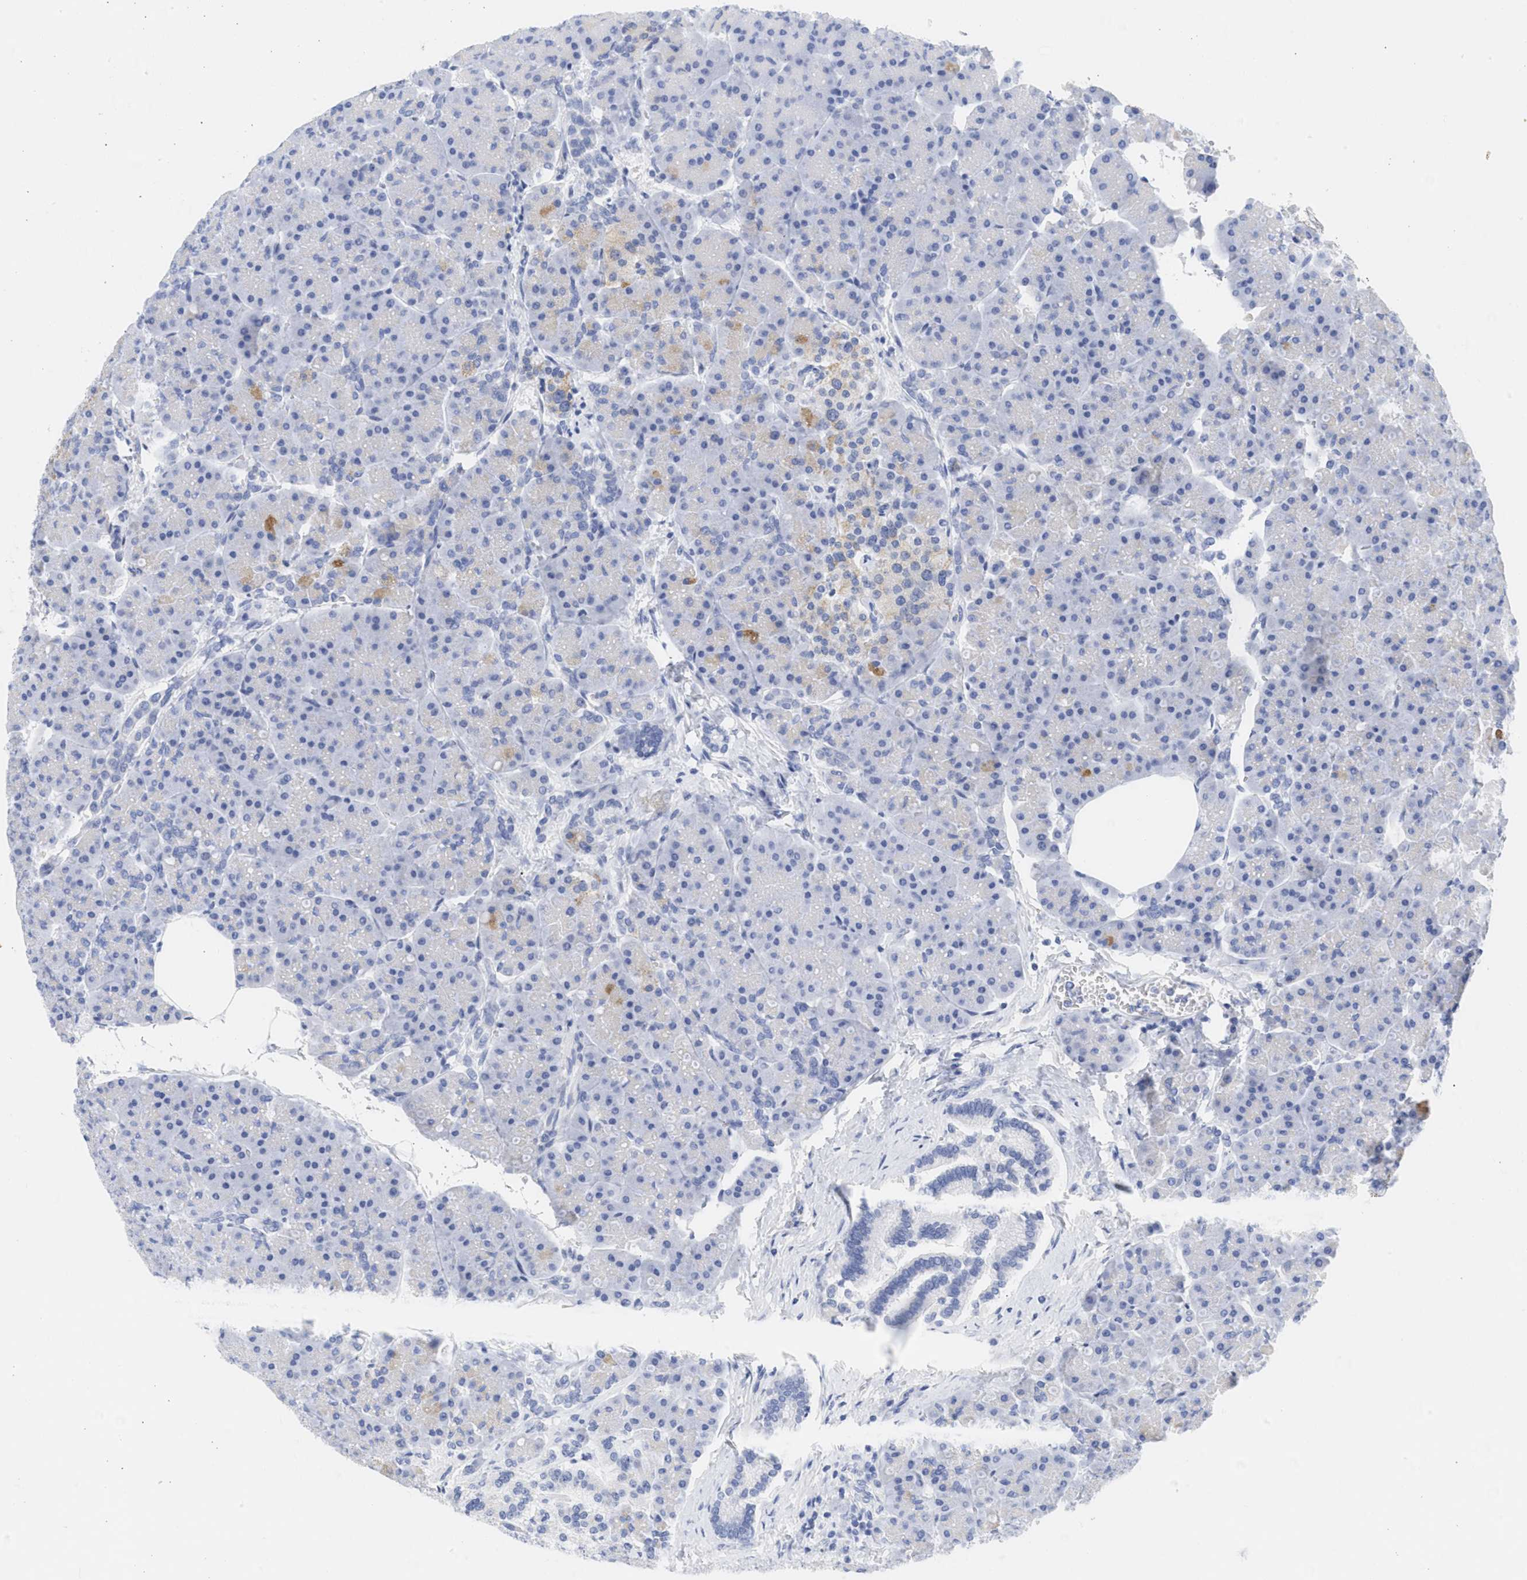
{"staining": {"intensity": "weak", "quantity": "<25%", "location": "cytoplasmic/membranous"}, "tissue": "pancreas", "cell_type": "Exocrine glandular cells", "image_type": "normal", "snomed": [{"axis": "morphology", "description": "Normal tissue, NOS"}, {"axis": "topography", "description": "Pancreas"}], "caption": "A high-resolution image shows immunohistochemistry staining of unremarkable pancreas, which shows no significant staining in exocrine glandular cells. Brightfield microscopy of immunohistochemistry (IHC) stained with DAB (brown) and hematoxylin (blue), captured at high magnification.", "gene": "SPATA3", "patient": {"sex": "female", "age": 70}}